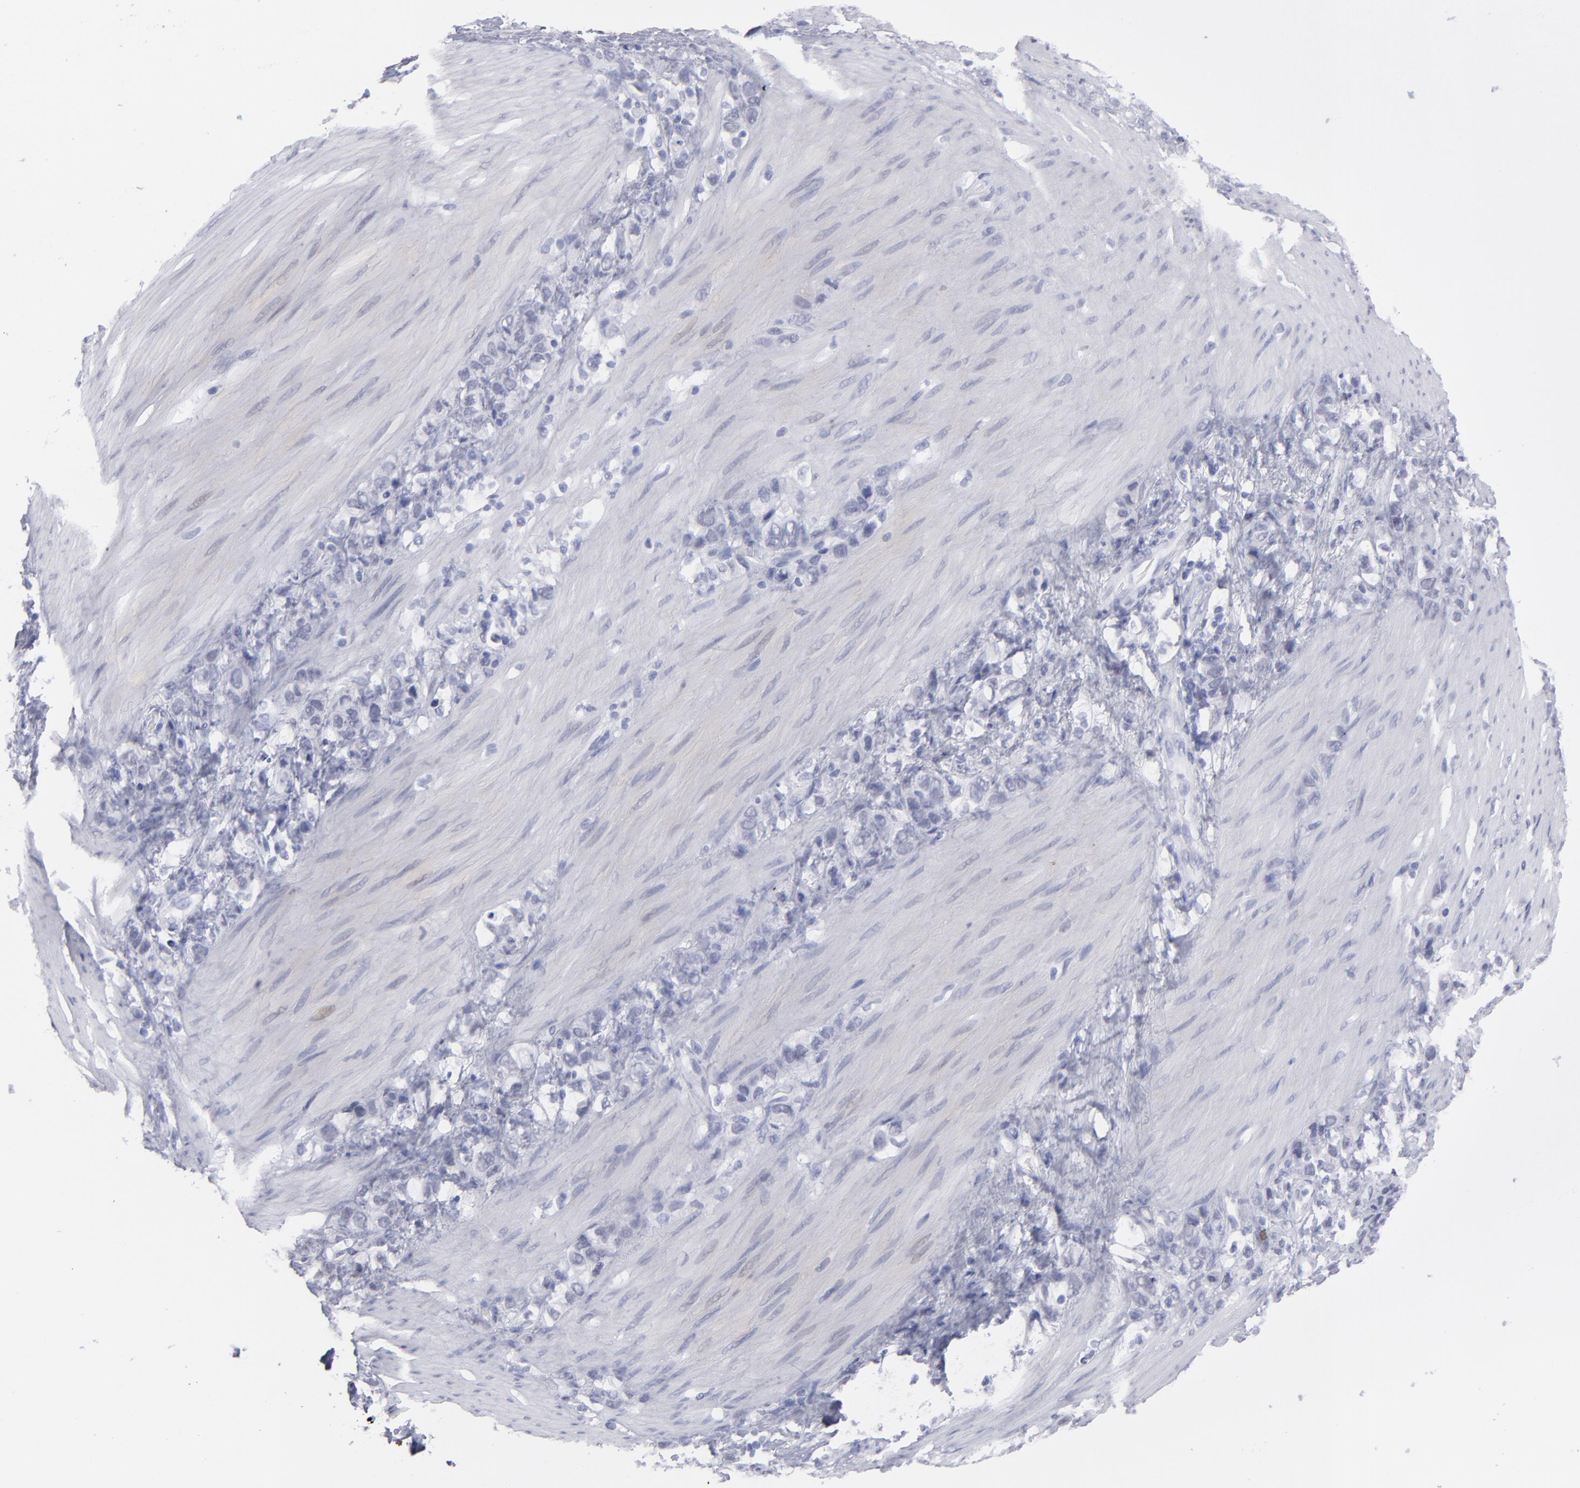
{"staining": {"intensity": "negative", "quantity": "none", "location": "none"}, "tissue": "stomach cancer", "cell_type": "Tumor cells", "image_type": "cancer", "snomed": [{"axis": "morphology", "description": "Normal tissue, NOS"}, {"axis": "morphology", "description": "Adenocarcinoma, NOS"}, {"axis": "morphology", "description": "Adenocarcinoma, High grade"}, {"axis": "topography", "description": "Stomach, upper"}, {"axis": "topography", "description": "Stomach"}], "caption": "IHC image of human stomach cancer (adenocarcinoma) stained for a protein (brown), which displays no staining in tumor cells. The staining was performed using DAB (3,3'-diaminobenzidine) to visualize the protein expression in brown, while the nuclei were stained in blue with hematoxylin (Magnification: 20x).", "gene": "ALDOB", "patient": {"sex": "female", "age": 65}}